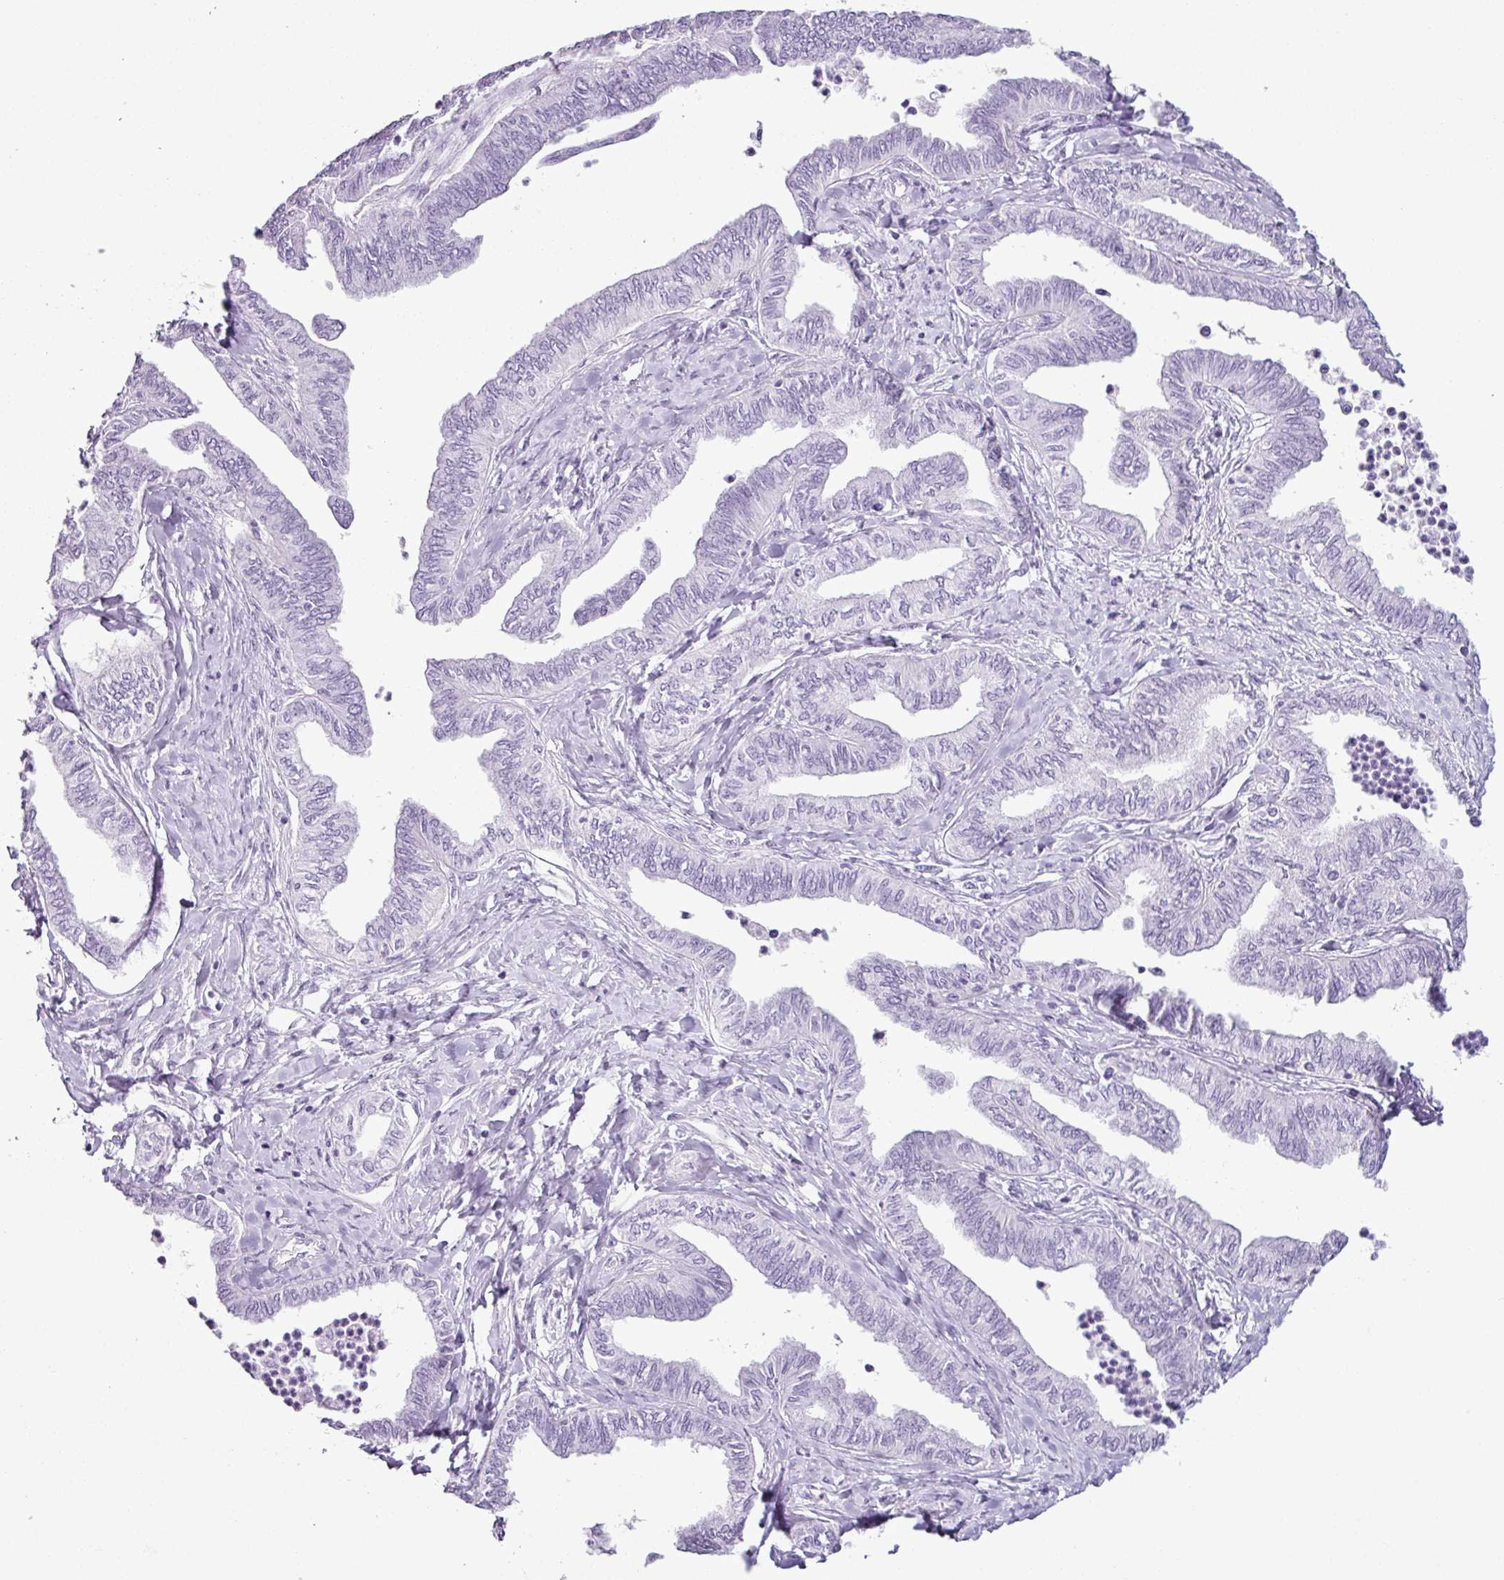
{"staining": {"intensity": "negative", "quantity": "none", "location": "none"}, "tissue": "ovarian cancer", "cell_type": "Tumor cells", "image_type": "cancer", "snomed": [{"axis": "morphology", "description": "Carcinoma, endometroid"}, {"axis": "topography", "description": "Ovary"}], "caption": "High magnification brightfield microscopy of endometroid carcinoma (ovarian) stained with DAB (brown) and counterstained with hematoxylin (blue): tumor cells show no significant expression.", "gene": "SCT", "patient": {"sex": "female", "age": 70}}